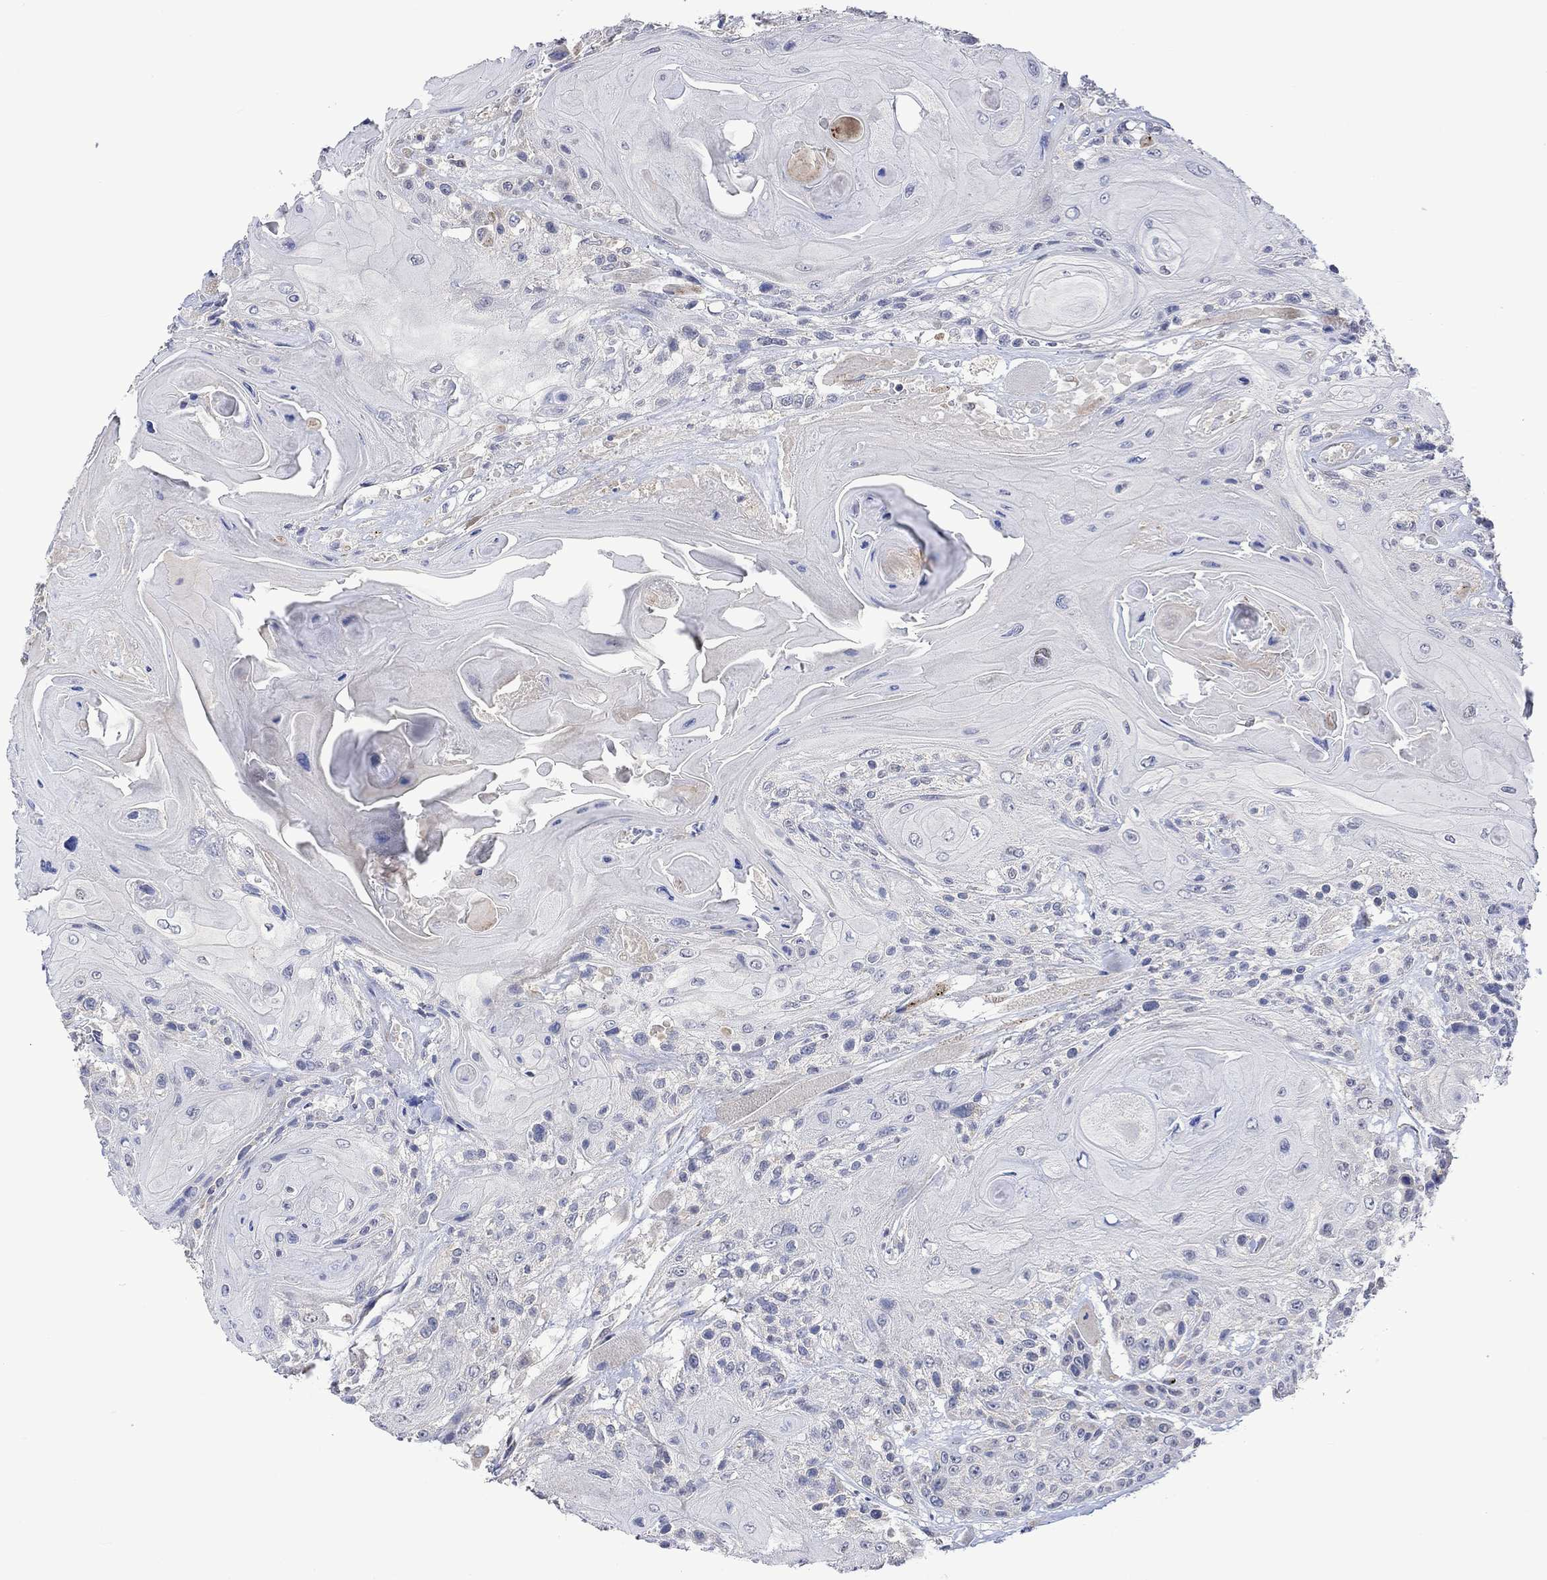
{"staining": {"intensity": "negative", "quantity": "none", "location": "none"}, "tissue": "head and neck cancer", "cell_type": "Tumor cells", "image_type": "cancer", "snomed": [{"axis": "morphology", "description": "Squamous cell carcinoma, NOS"}, {"axis": "topography", "description": "Head-Neck"}], "caption": "Head and neck cancer was stained to show a protein in brown. There is no significant staining in tumor cells. Nuclei are stained in blue.", "gene": "SLC48A1", "patient": {"sex": "female", "age": 59}}